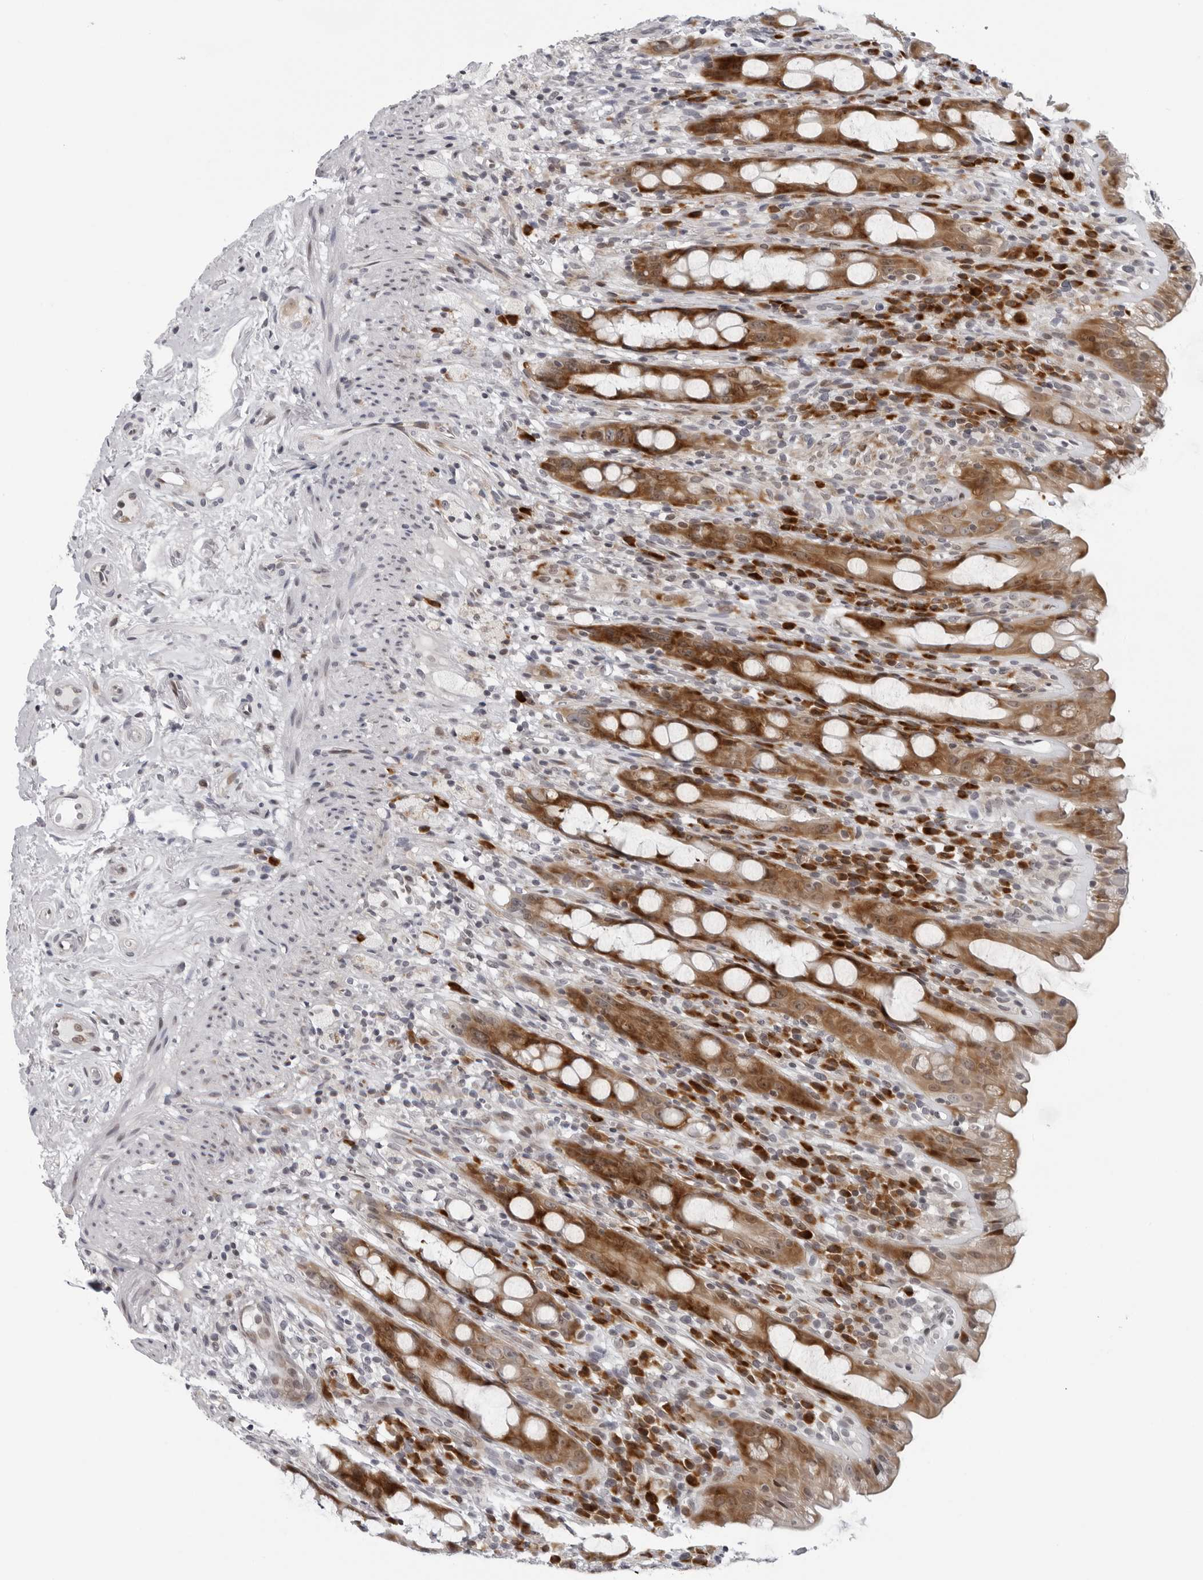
{"staining": {"intensity": "moderate", "quantity": ">75%", "location": "cytoplasmic/membranous"}, "tissue": "rectum", "cell_type": "Glandular cells", "image_type": "normal", "snomed": [{"axis": "morphology", "description": "Normal tissue, NOS"}, {"axis": "topography", "description": "Rectum"}], "caption": "A high-resolution image shows IHC staining of benign rectum, which demonstrates moderate cytoplasmic/membranous expression in approximately >75% of glandular cells.", "gene": "PIP4K2C", "patient": {"sex": "male", "age": 44}}